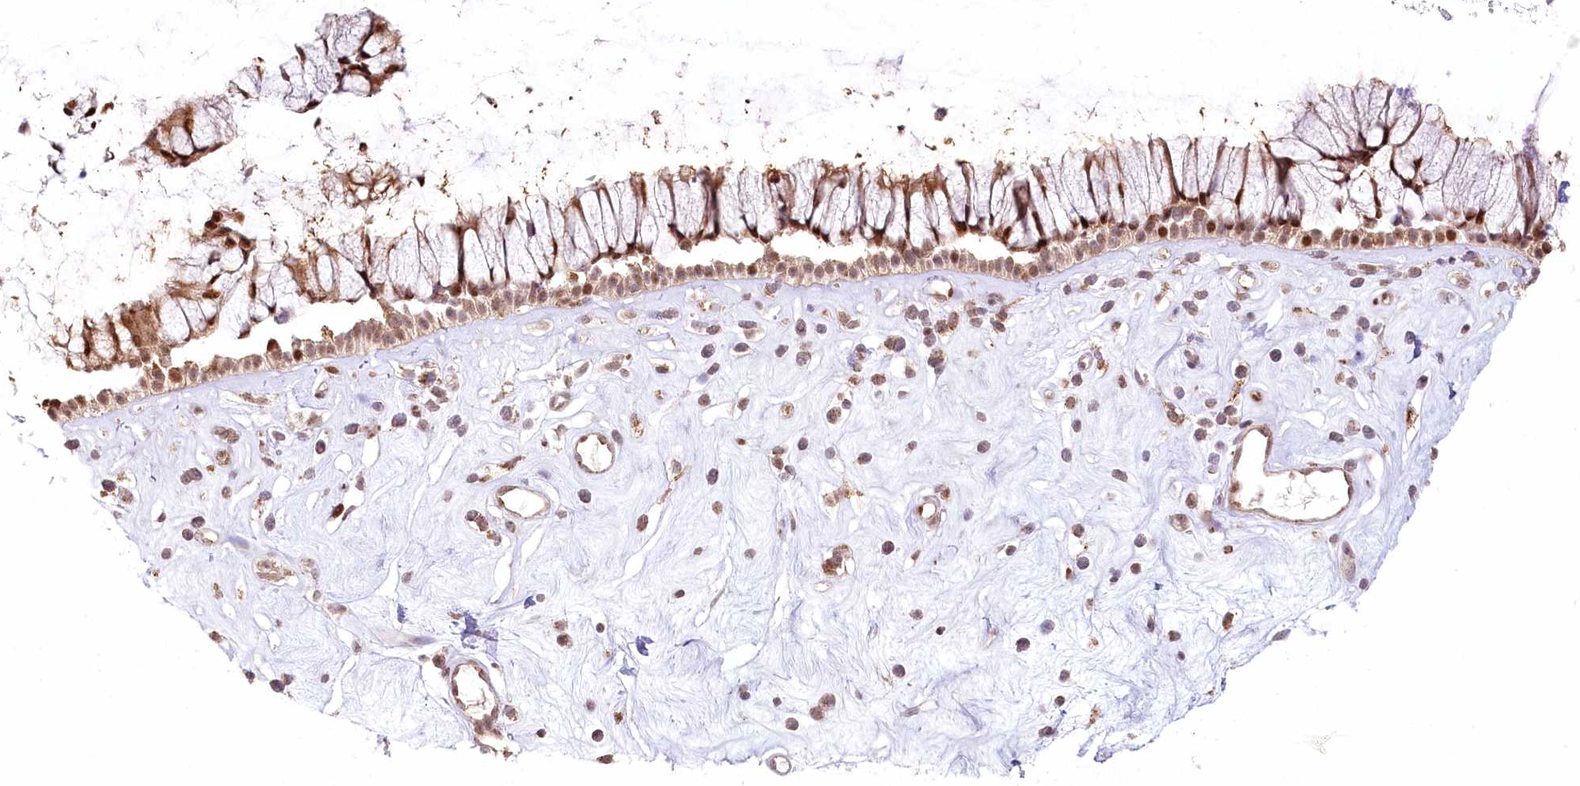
{"staining": {"intensity": "moderate", "quantity": ">75%", "location": "cytoplasmic/membranous,nuclear"}, "tissue": "nasopharynx", "cell_type": "Respiratory epithelial cells", "image_type": "normal", "snomed": [{"axis": "morphology", "description": "Normal tissue, NOS"}, {"axis": "morphology", "description": "Inflammation, NOS"}, {"axis": "topography", "description": "Nasopharynx"}], "caption": "This micrograph shows immunohistochemistry staining of benign human nasopharynx, with medium moderate cytoplasmic/membranous,nuclear staining in approximately >75% of respiratory epithelial cells.", "gene": "PYURF", "patient": {"sex": "male", "age": 29}}